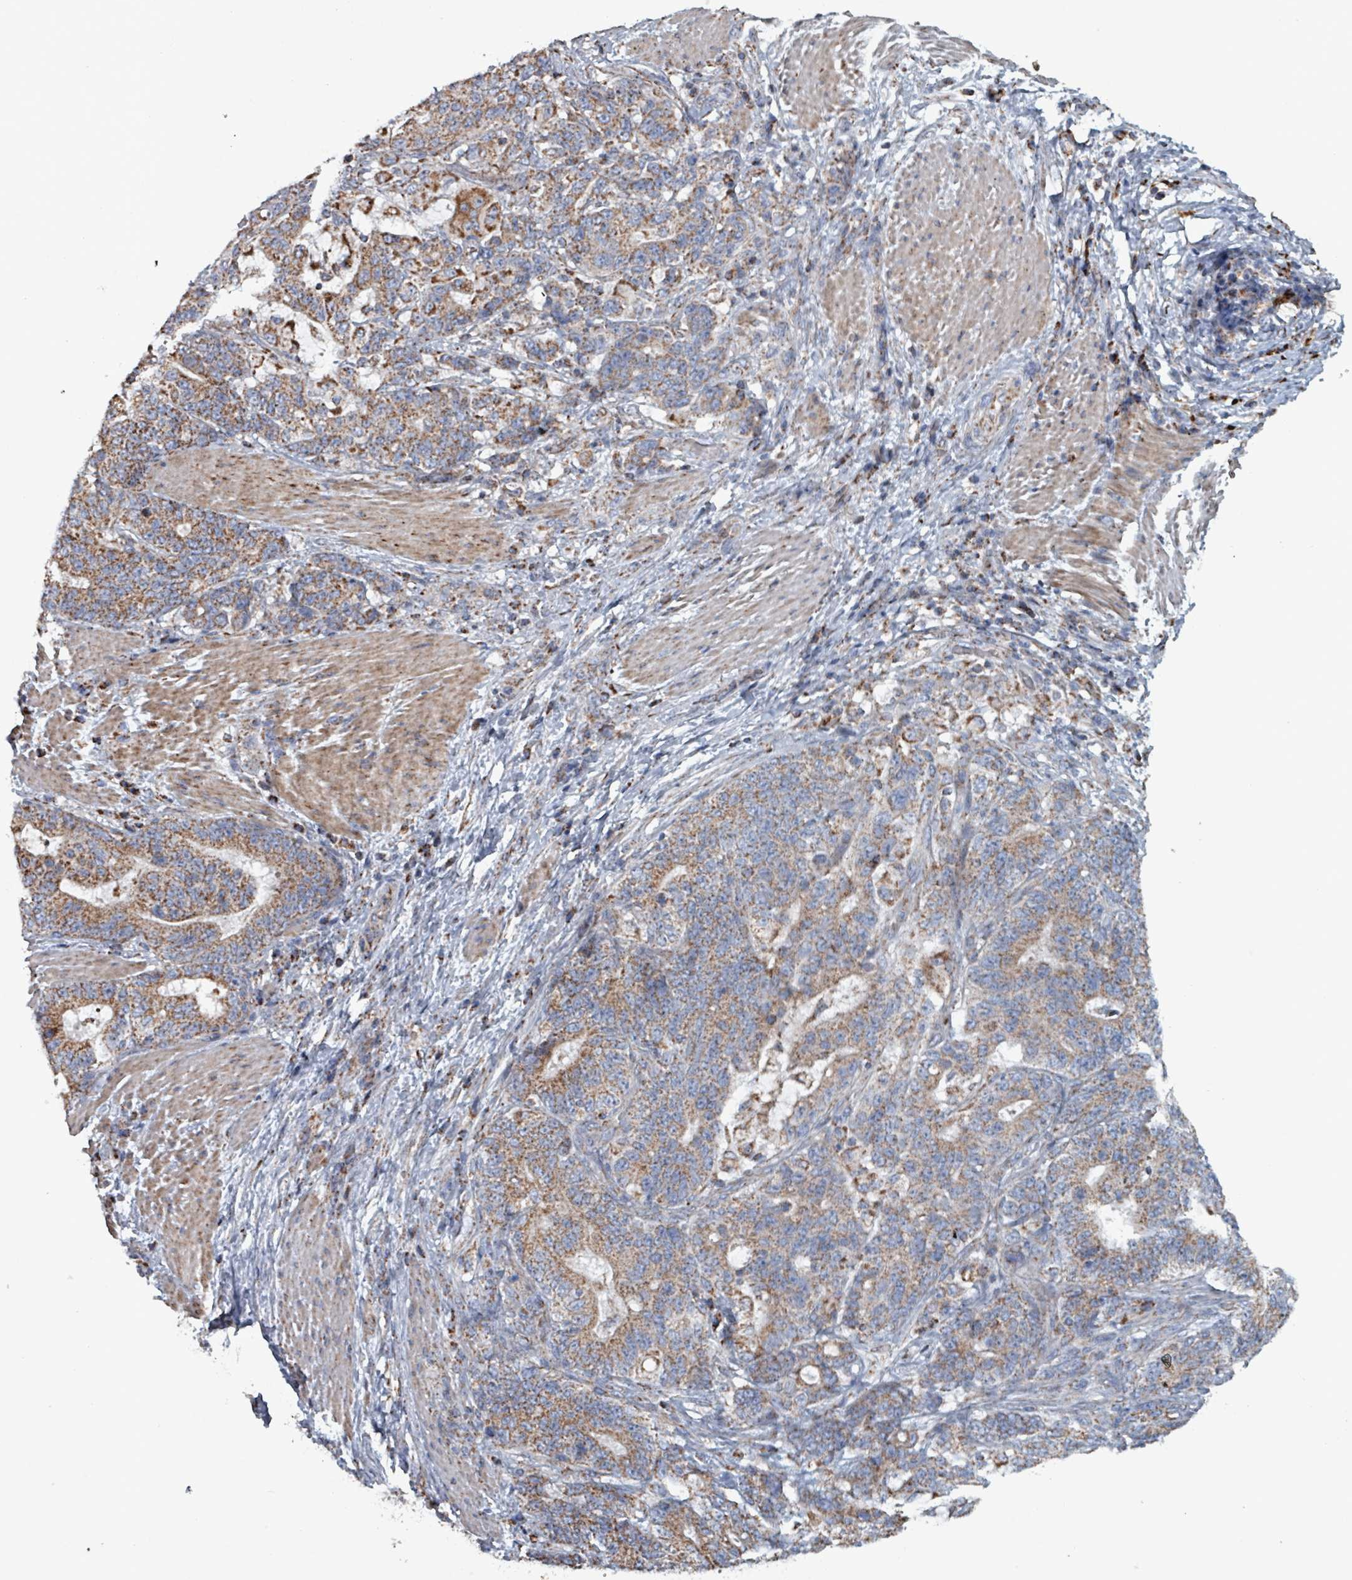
{"staining": {"intensity": "moderate", "quantity": ">75%", "location": "cytoplasmic/membranous"}, "tissue": "stomach cancer", "cell_type": "Tumor cells", "image_type": "cancer", "snomed": [{"axis": "morphology", "description": "Normal tissue, NOS"}, {"axis": "morphology", "description": "Adenocarcinoma, NOS"}, {"axis": "topography", "description": "Stomach"}], "caption": "Moderate cytoplasmic/membranous protein positivity is appreciated in about >75% of tumor cells in stomach cancer (adenocarcinoma).", "gene": "ABHD18", "patient": {"sex": "female", "age": 64}}